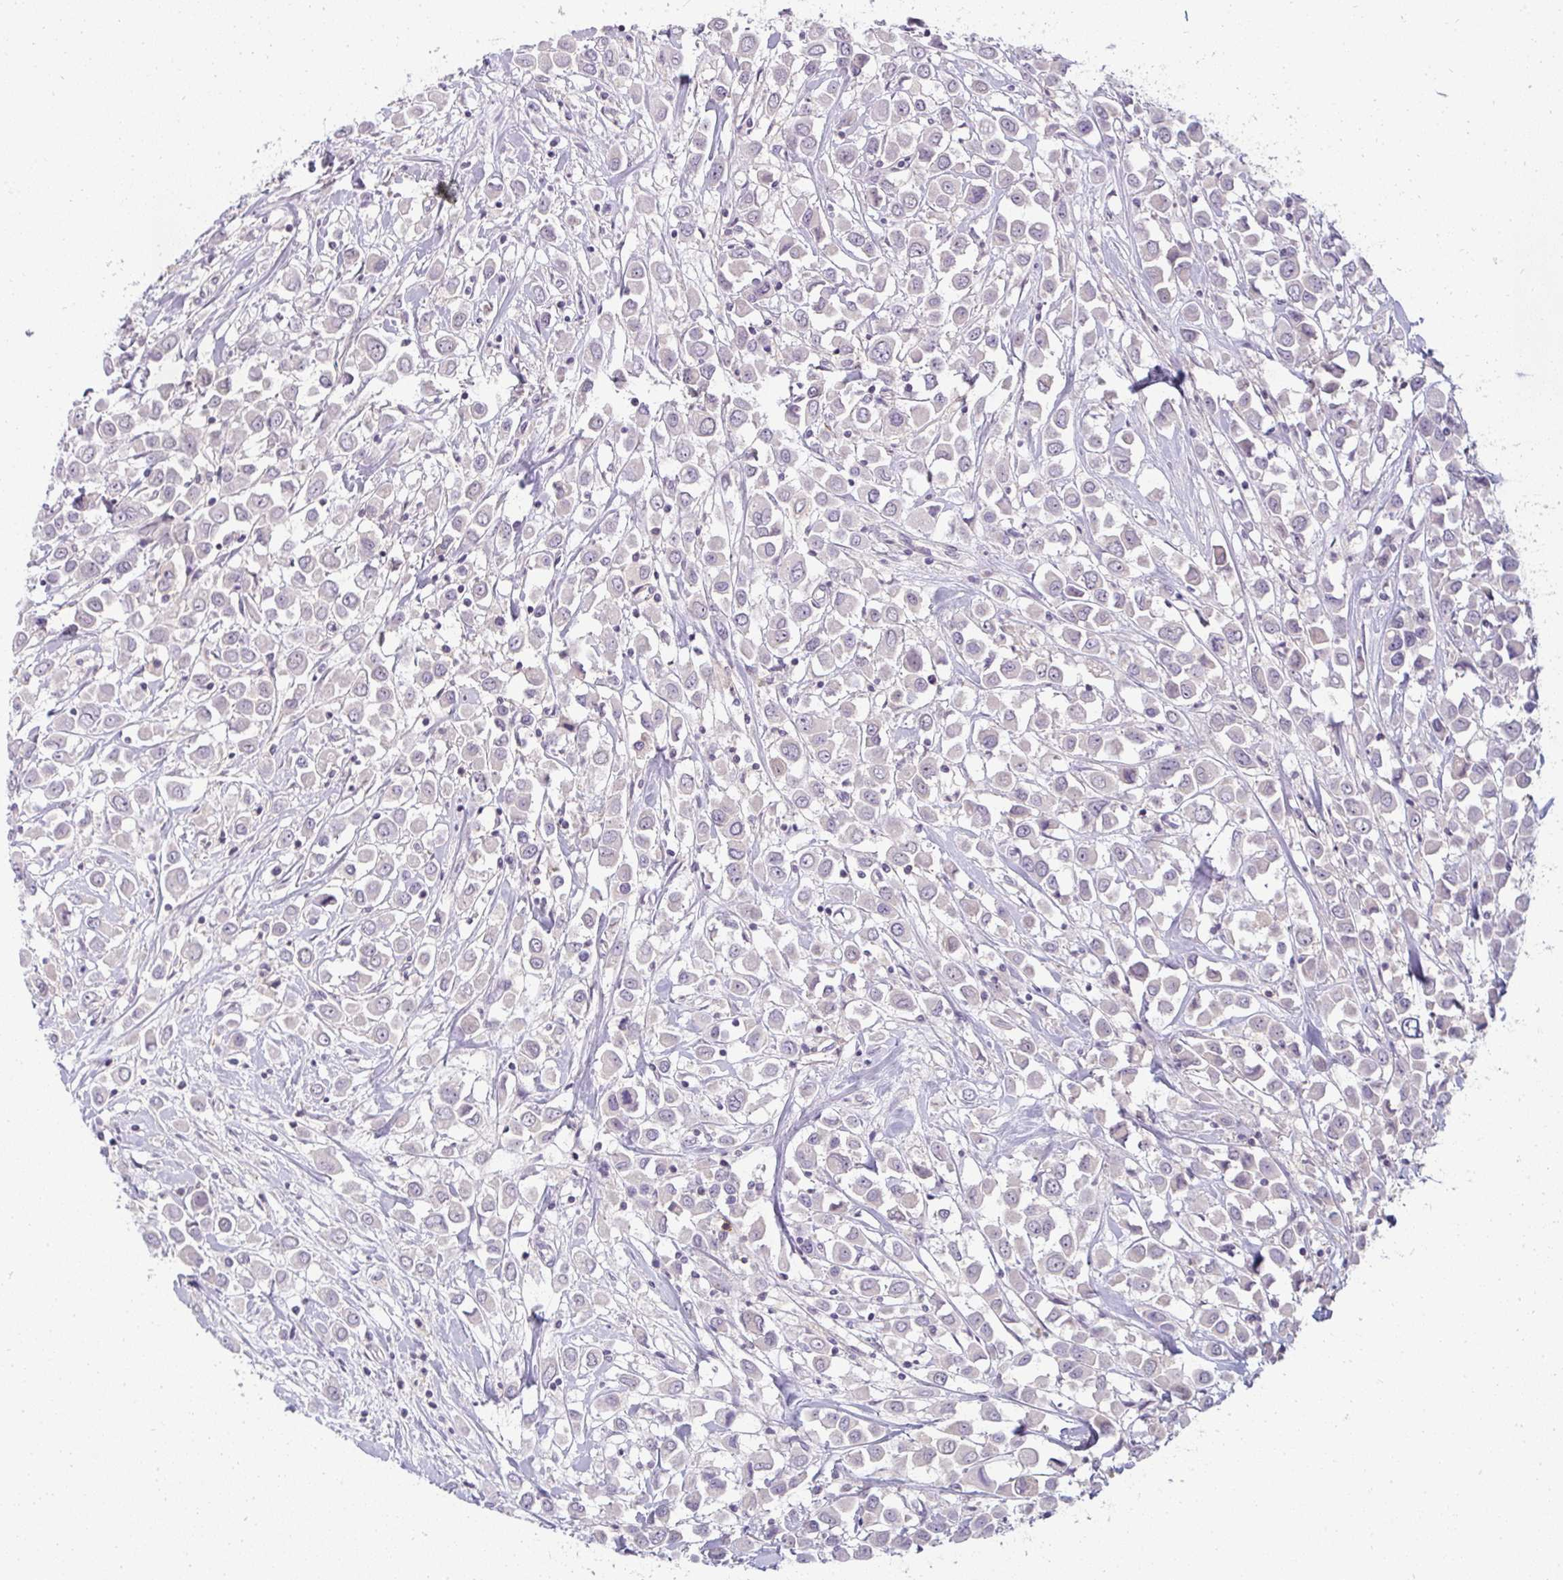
{"staining": {"intensity": "negative", "quantity": "none", "location": "none"}, "tissue": "breast cancer", "cell_type": "Tumor cells", "image_type": "cancer", "snomed": [{"axis": "morphology", "description": "Duct carcinoma"}, {"axis": "topography", "description": "Breast"}], "caption": "Protein analysis of breast cancer (intraductal carcinoma) exhibits no significant positivity in tumor cells.", "gene": "PPFIA4", "patient": {"sex": "female", "age": 61}}